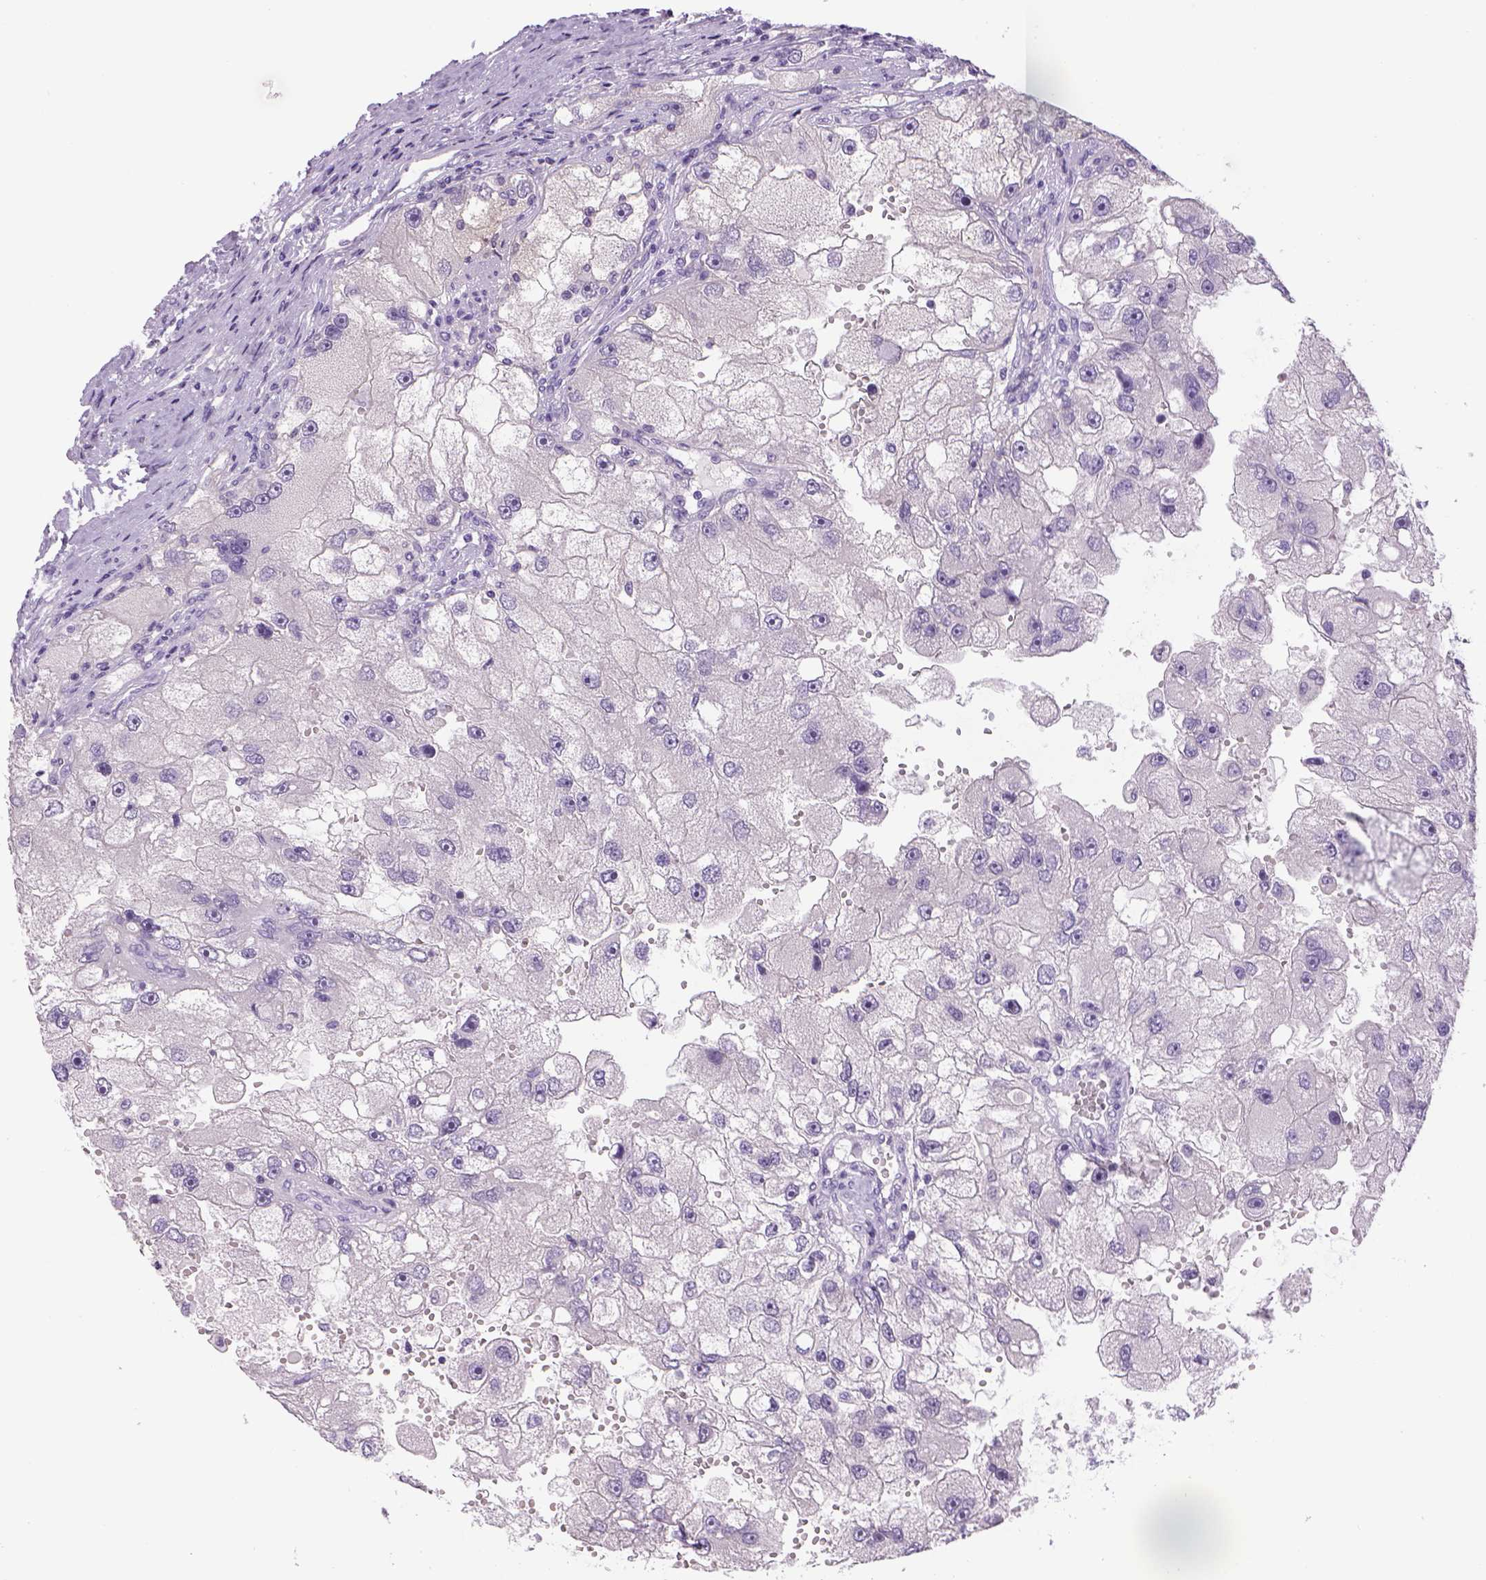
{"staining": {"intensity": "negative", "quantity": "none", "location": "none"}, "tissue": "renal cancer", "cell_type": "Tumor cells", "image_type": "cancer", "snomed": [{"axis": "morphology", "description": "Adenocarcinoma, NOS"}, {"axis": "topography", "description": "Kidney"}], "caption": "Renal adenocarcinoma was stained to show a protein in brown. There is no significant expression in tumor cells. (Immunohistochemistry (ihc), brightfield microscopy, high magnification).", "gene": "DBH", "patient": {"sex": "male", "age": 63}}